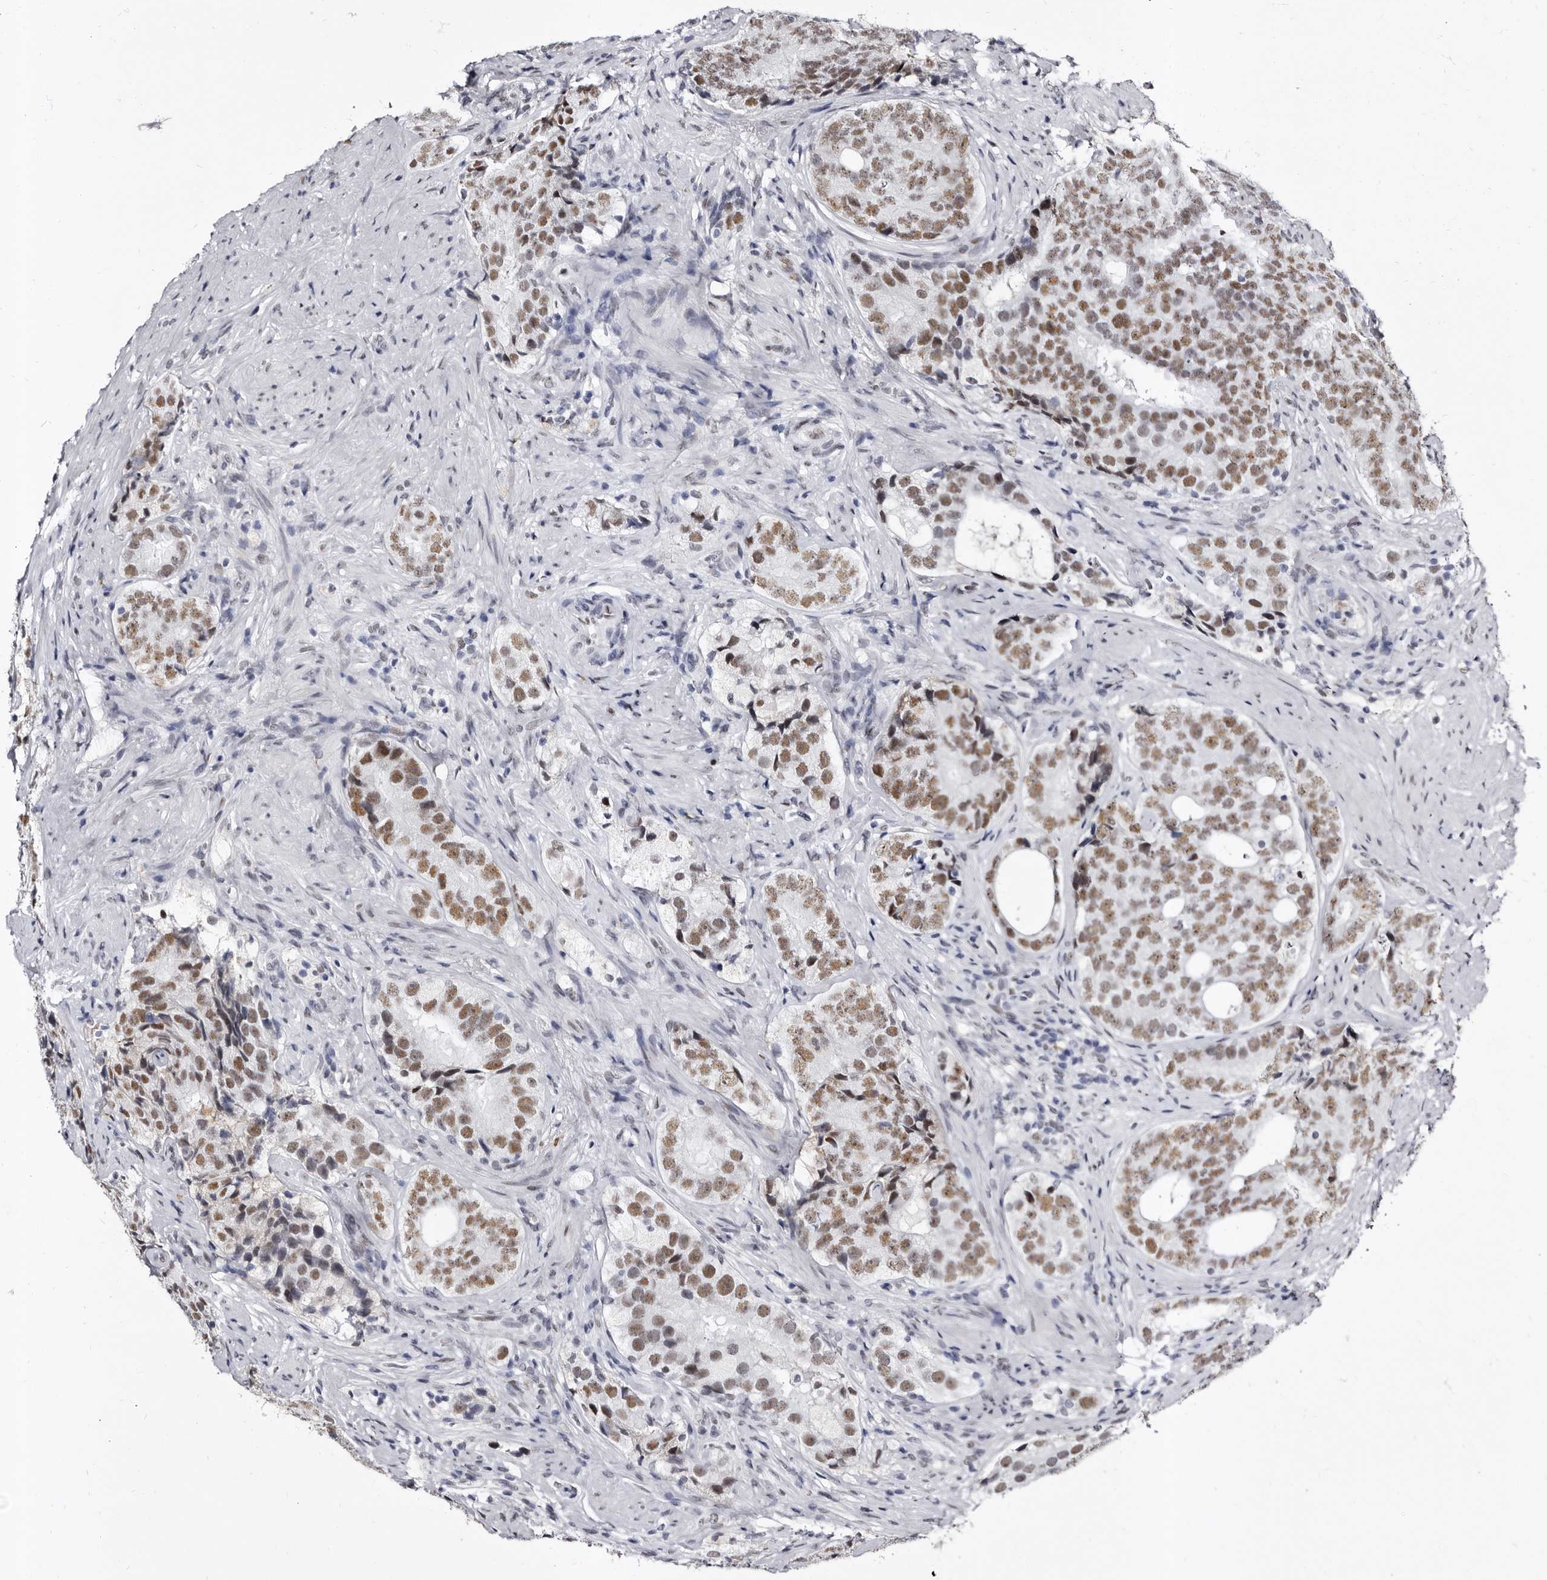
{"staining": {"intensity": "moderate", "quantity": ">75%", "location": "nuclear"}, "tissue": "prostate cancer", "cell_type": "Tumor cells", "image_type": "cancer", "snomed": [{"axis": "morphology", "description": "Adenocarcinoma, High grade"}, {"axis": "topography", "description": "Prostate"}], "caption": "Human high-grade adenocarcinoma (prostate) stained with a protein marker demonstrates moderate staining in tumor cells.", "gene": "ZNF326", "patient": {"sex": "male", "age": 56}}